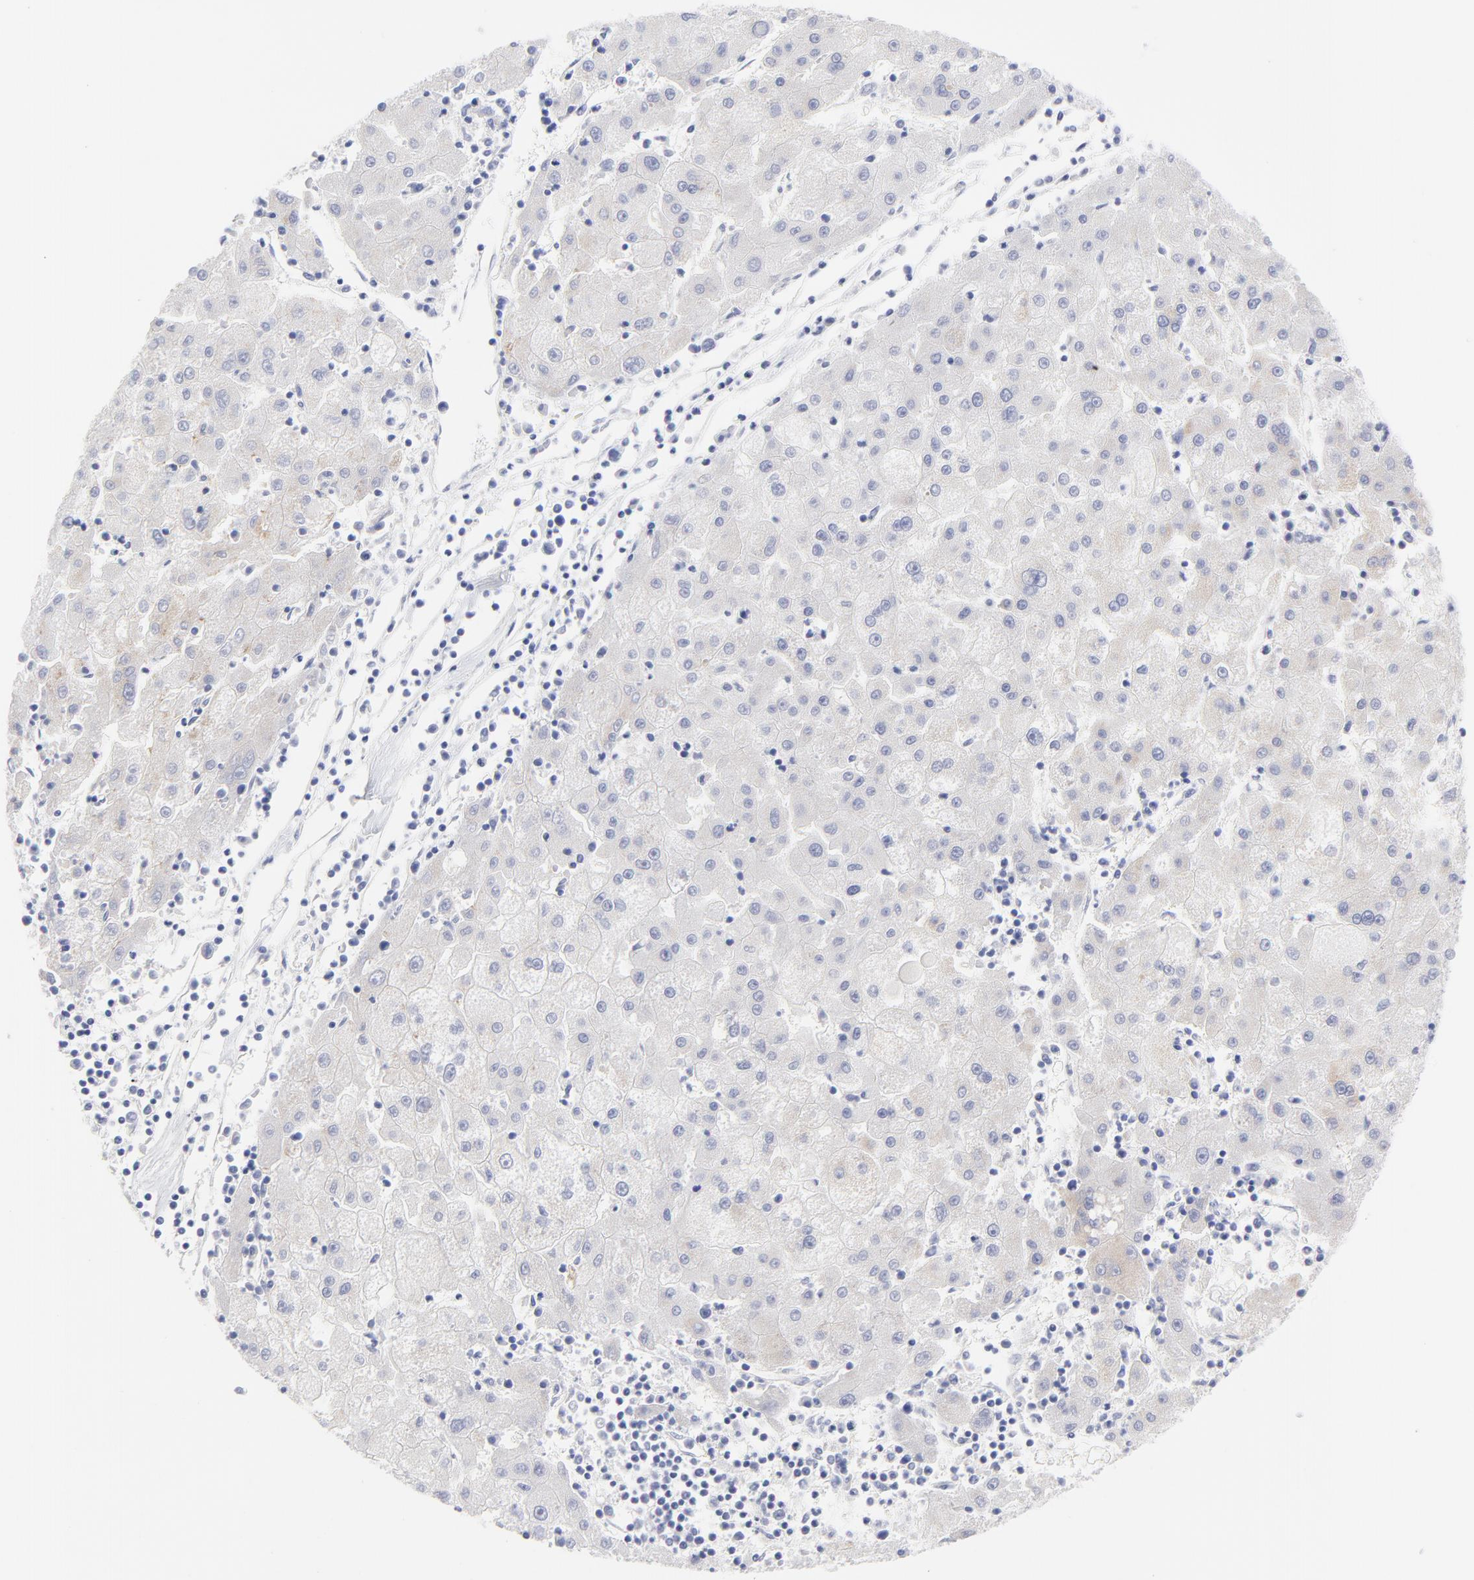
{"staining": {"intensity": "negative", "quantity": "none", "location": "none"}, "tissue": "liver cancer", "cell_type": "Tumor cells", "image_type": "cancer", "snomed": [{"axis": "morphology", "description": "Carcinoma, Hepatocellular, NOS"}, {"axis": "topography", "description": "Liver"}], "caption": "Human liver cancer (hepatocellular carcinoma) stained for a protein using IHC shows no positivity in tumor cells.", "gene": "DUSP9", "patient": {"sex": "male", "age": 72}}